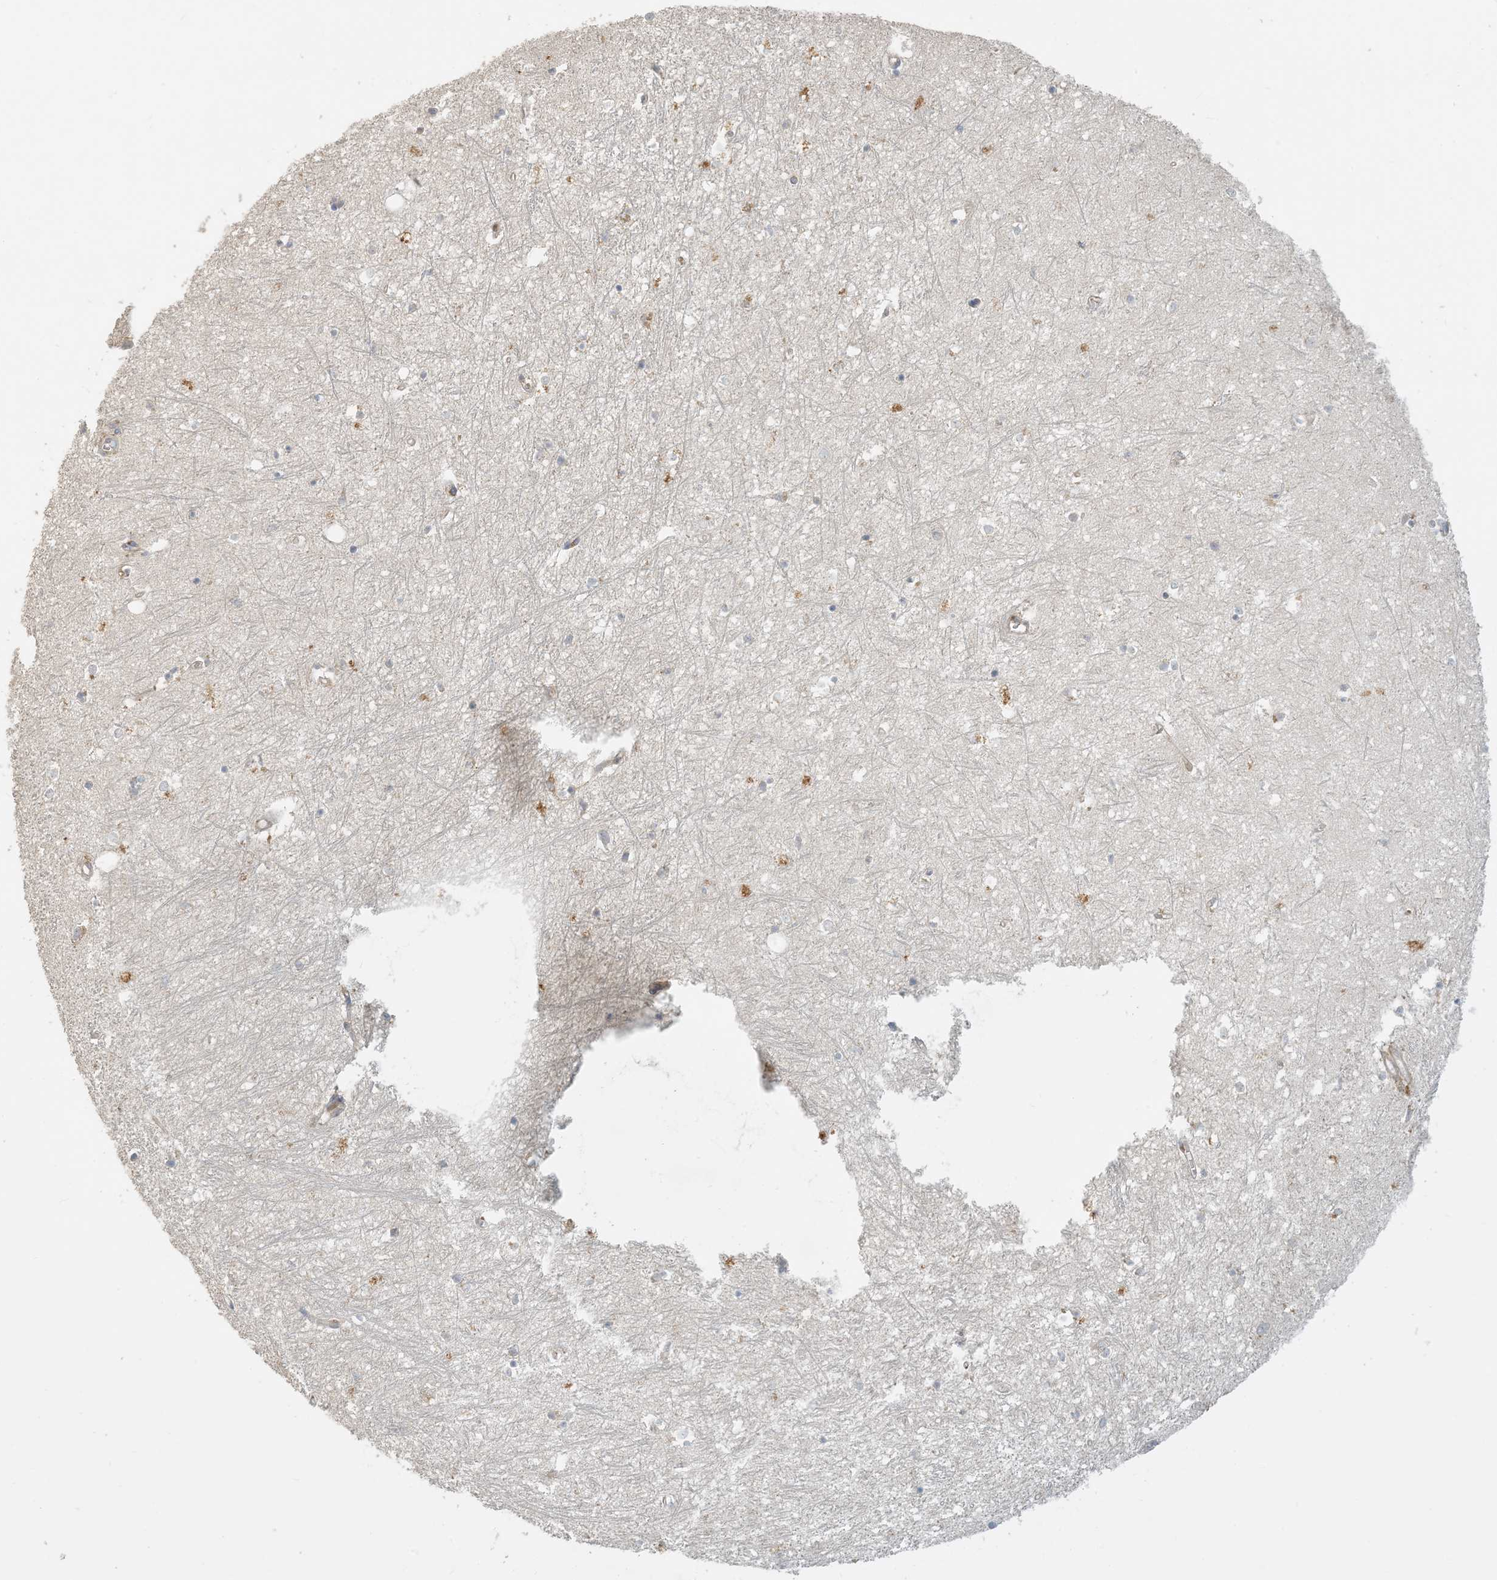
{"staining": {"intensity": "negative", "quantity": "none", "location": "none"}, "tissue": "hippocampus", "cell_type": "Glial cells", "image_type": "normal", "snomed": [{"axis": "morphology", "description": "Normal tissue, NOS"}, {"axis": "topography", "description": "Hippocampus"}], "caption": "Normal hippocampus was stained to show a protein in brown. There is no significant staining in glial cells. (DAB (3,3'-diaminobenzidine) immunohistochemistry (IHC) visualized using brightfield microscopy, high magnification).", "gene": "SPPL2A", "patient": {"sex": "female", "age": 64}}